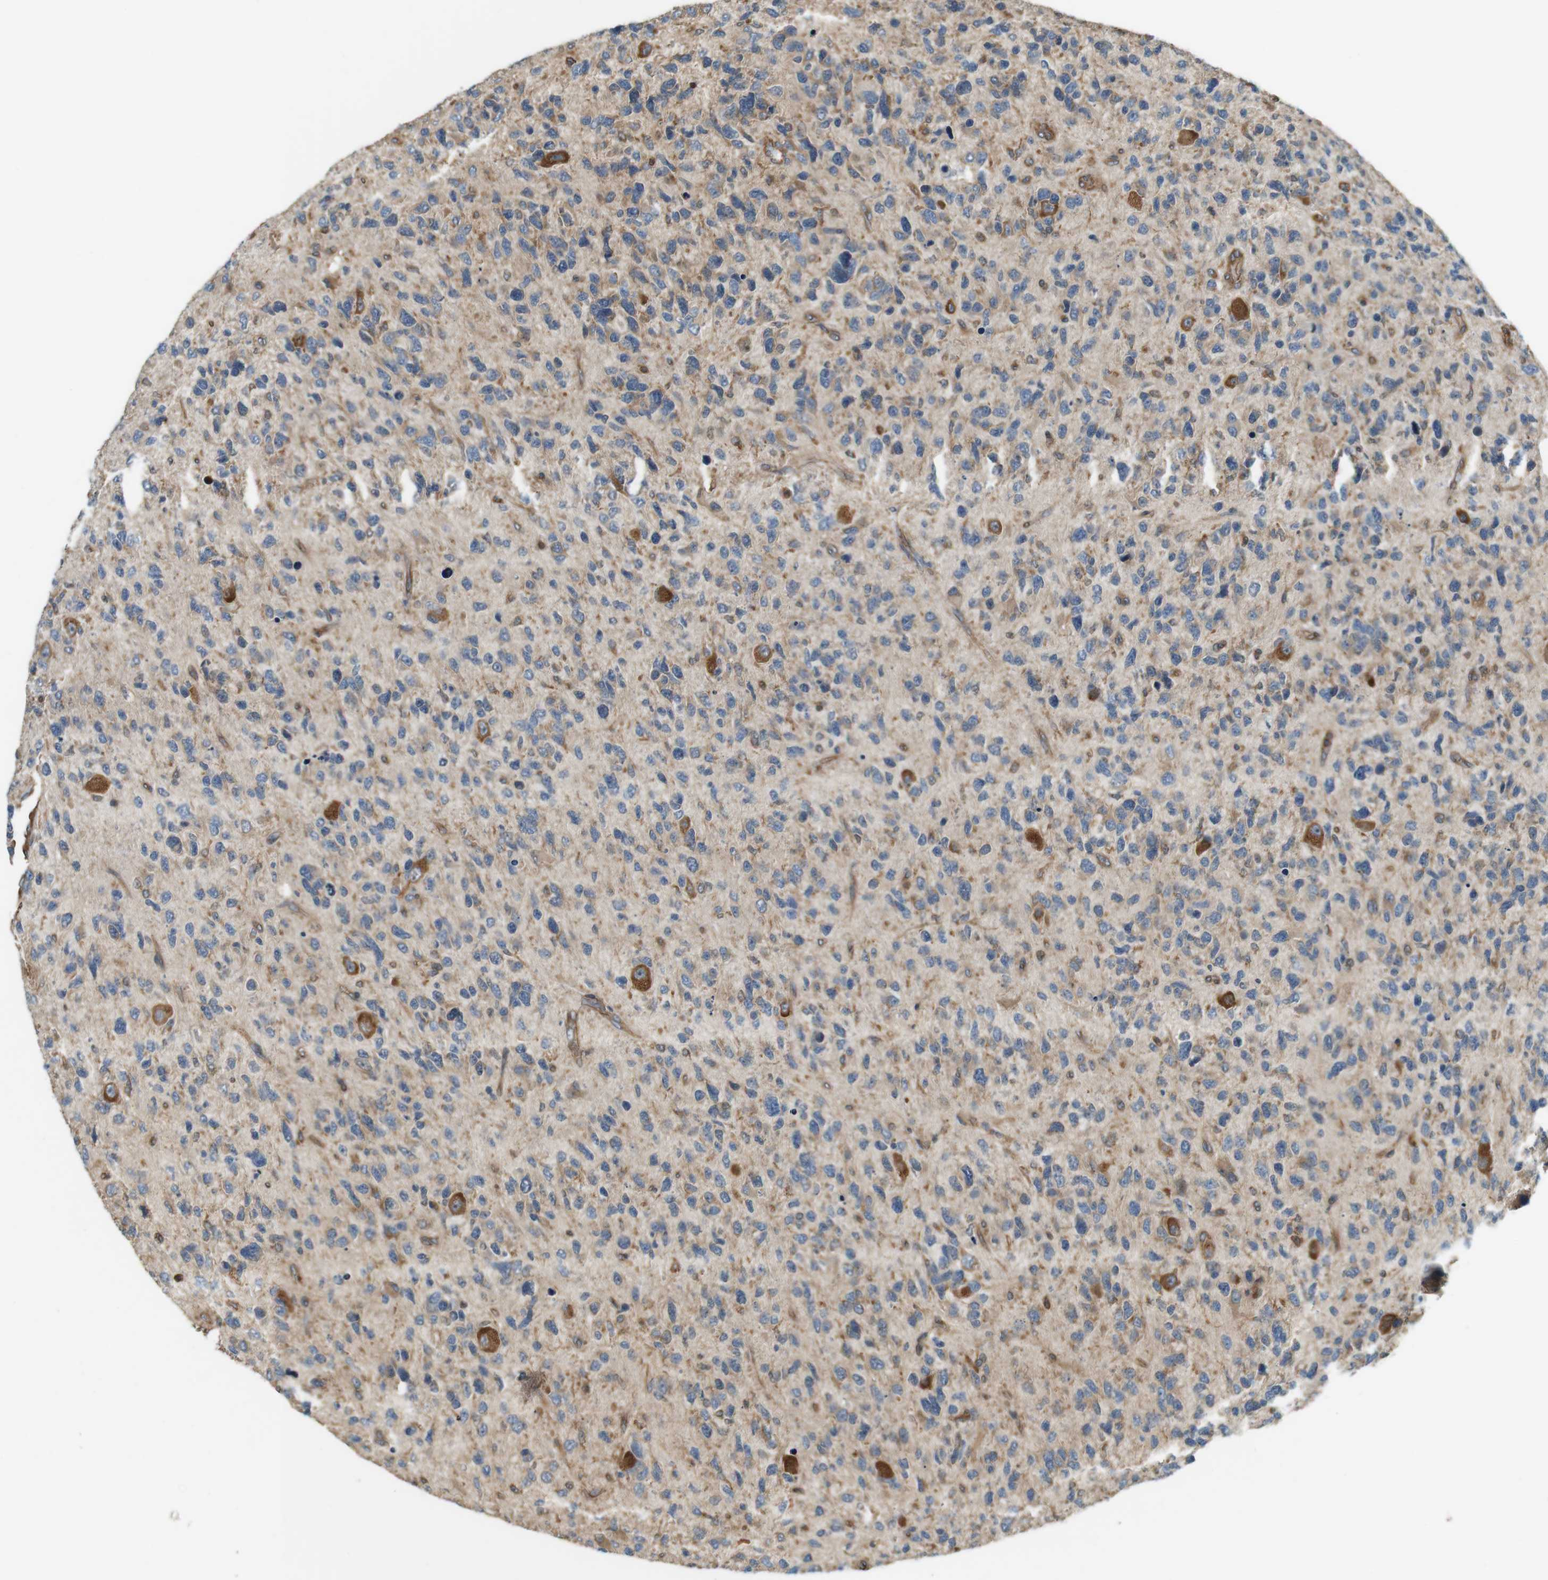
{"staining": {"intensity": "moderate", "quantity": "25%-75%", "location": "cytoplasmic/membranous"}, "tissue": "glioma", "cell_type": "Tumor cells", "image_type": "cancer", "snomed": [{"axis": "morphology", "description": "Glioma, malignant, High grade"}, {"axis": "topography", "description": "Brain"}], "caption": "Immunohistochemical staining of human glioma reveals medium levels of moderate cytoplasmic/membranous protein positivity in about 25%-75% of tumor cells. Immunohistochemistry stains the protein of interest in brown and the nuclei are stained blue.", "gene": "PA2G4", "patient": {"sex": "female", "age": 58}}